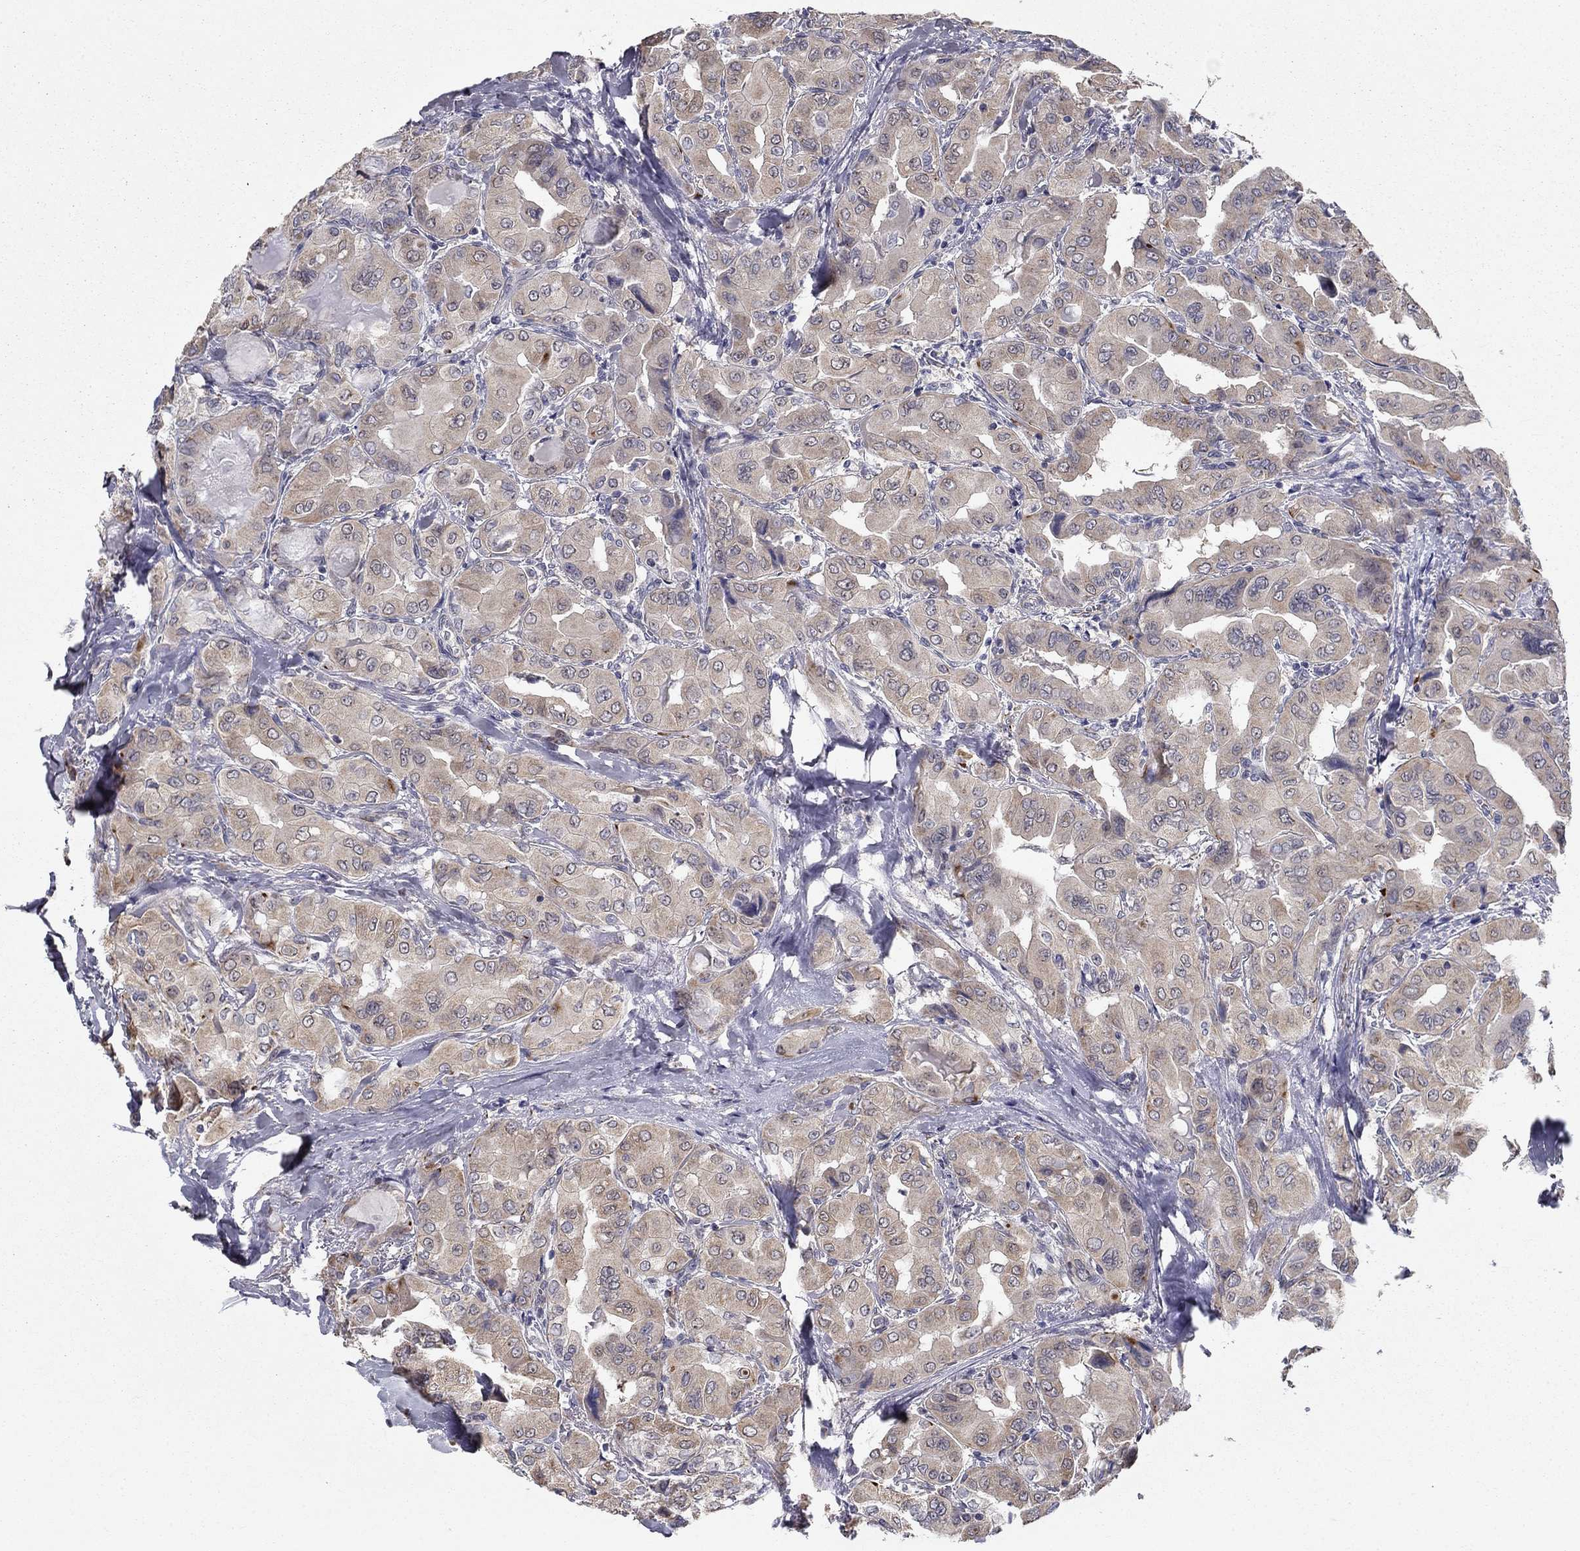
{"staining": {"intensity": "weak", "quantity": ">75%", "location": "cytoplasmic/membranous"}, "tissue": "thyroid cancer", "cell_type": "Tumor cells", "image_type": "cancer", "snomed": [{"axis": "morphology", "description": "Normal tissue, NOS"}, {"axis": "morphology", "description": "Papillary adenocarcinoma, NOS"}, {"axis": "topography", "description": "Thyroid gland"}], "caption": "Weak cytoplasmic/membranous protein expression is appreciated in approximately >75% of tumor cells in thyroid cancer. The staining was performed using DAB, with brown indicating positive protein expression. Nuclei are stained blue with hematoxylin.", "gene": "LACTB2", "patient": {"sex": "female", "age": 66}}